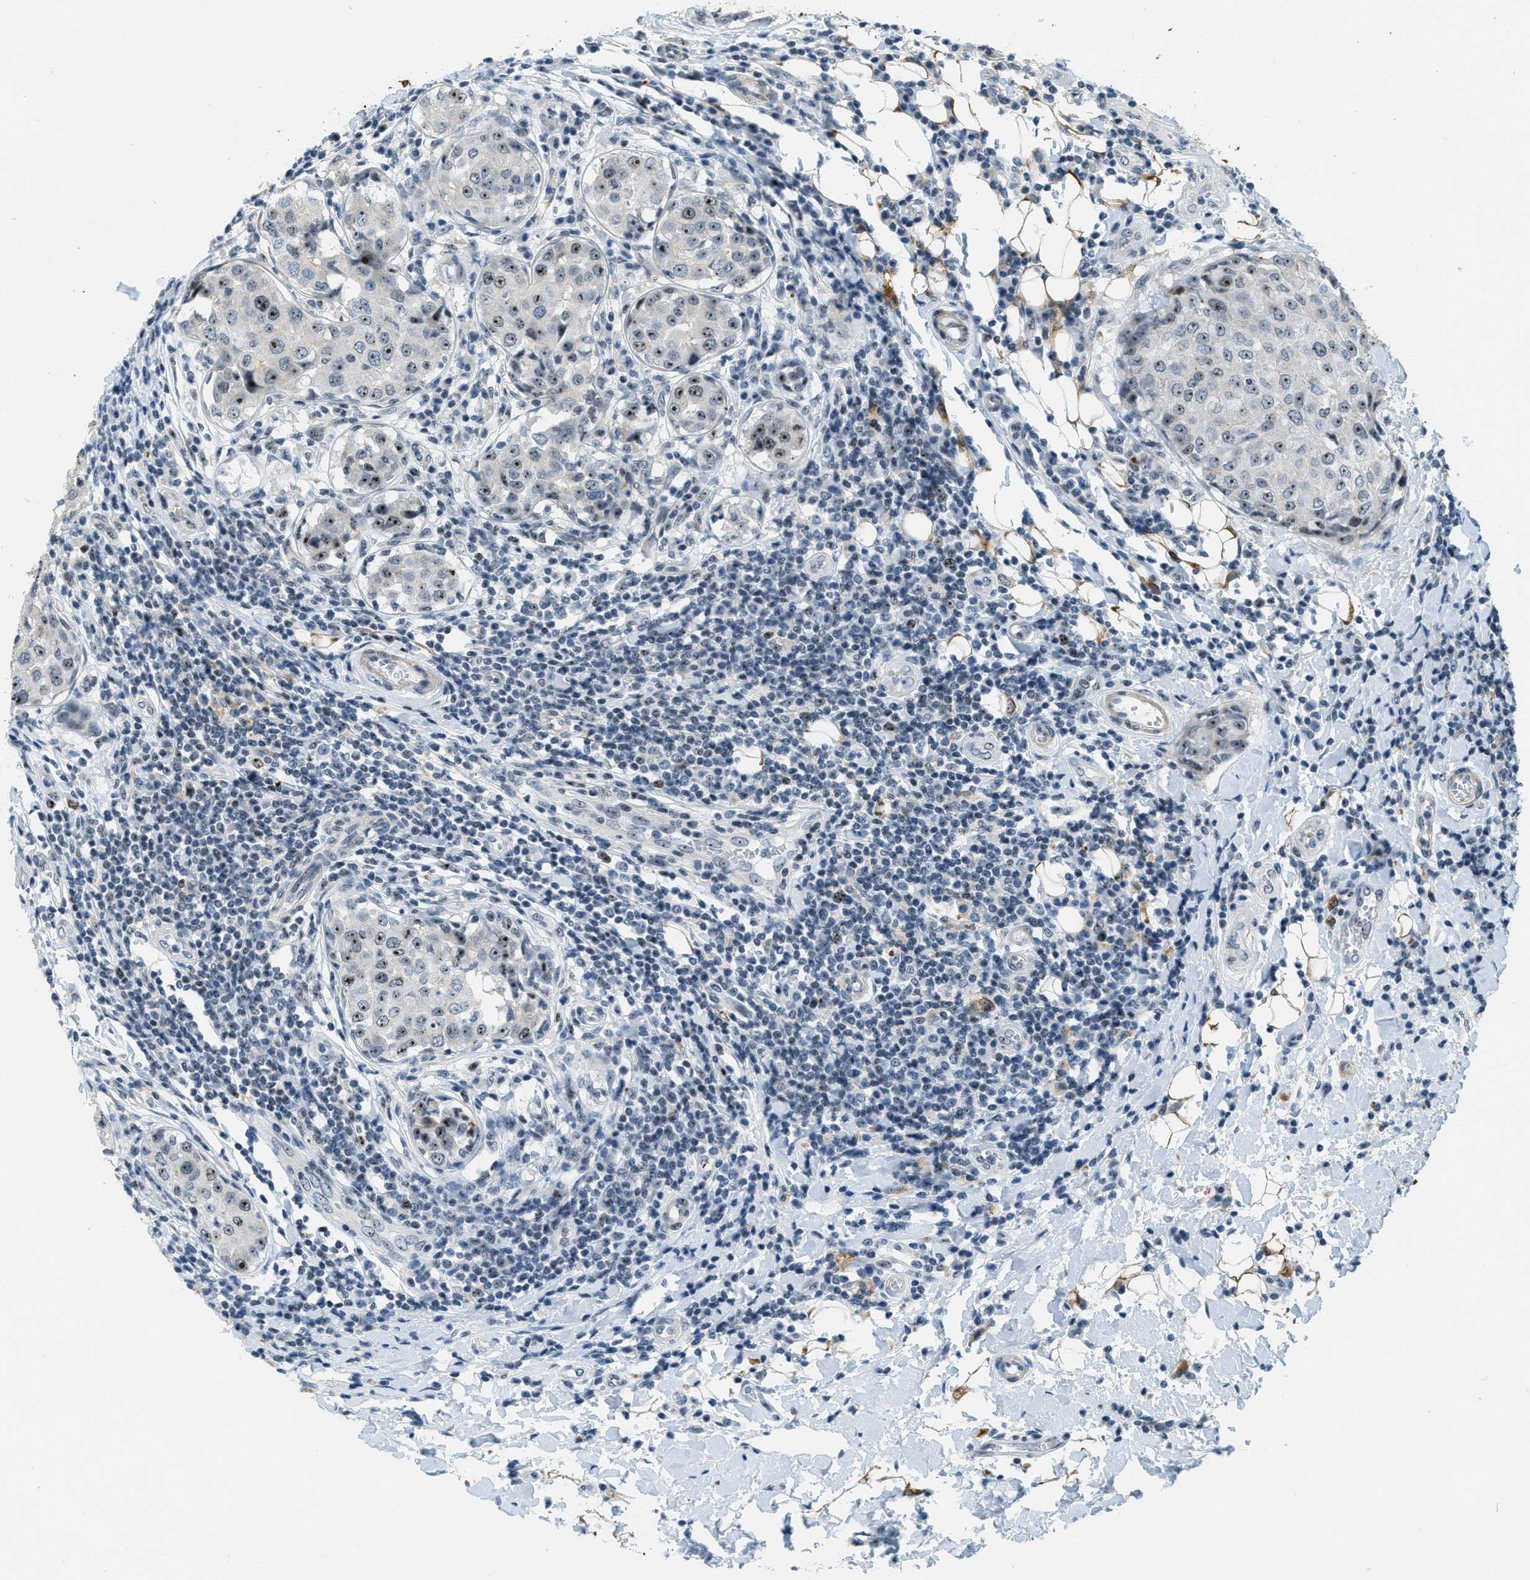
{"staining": {"intensity": "moderate", "quantity": "25%-75%", "location": "nuclear"}, "tissue": "breast cancer", "cell_type": "Tumor cells", "image_type": "cancer", "snomed": [{"axis": "morphology", "description": "Duct carcinoma"}, {"axis": "topography", "description": "Breast"}], "caption": "Immunohistochemical staining of human breast cancer reveals moderate nuclear protein expression in about 25%-75% of tumor cells. (DAB IHC with brightfield microscopy, high magnification).", "gene": "DDX47", "patient": {"sex": "female", "age": 27}}